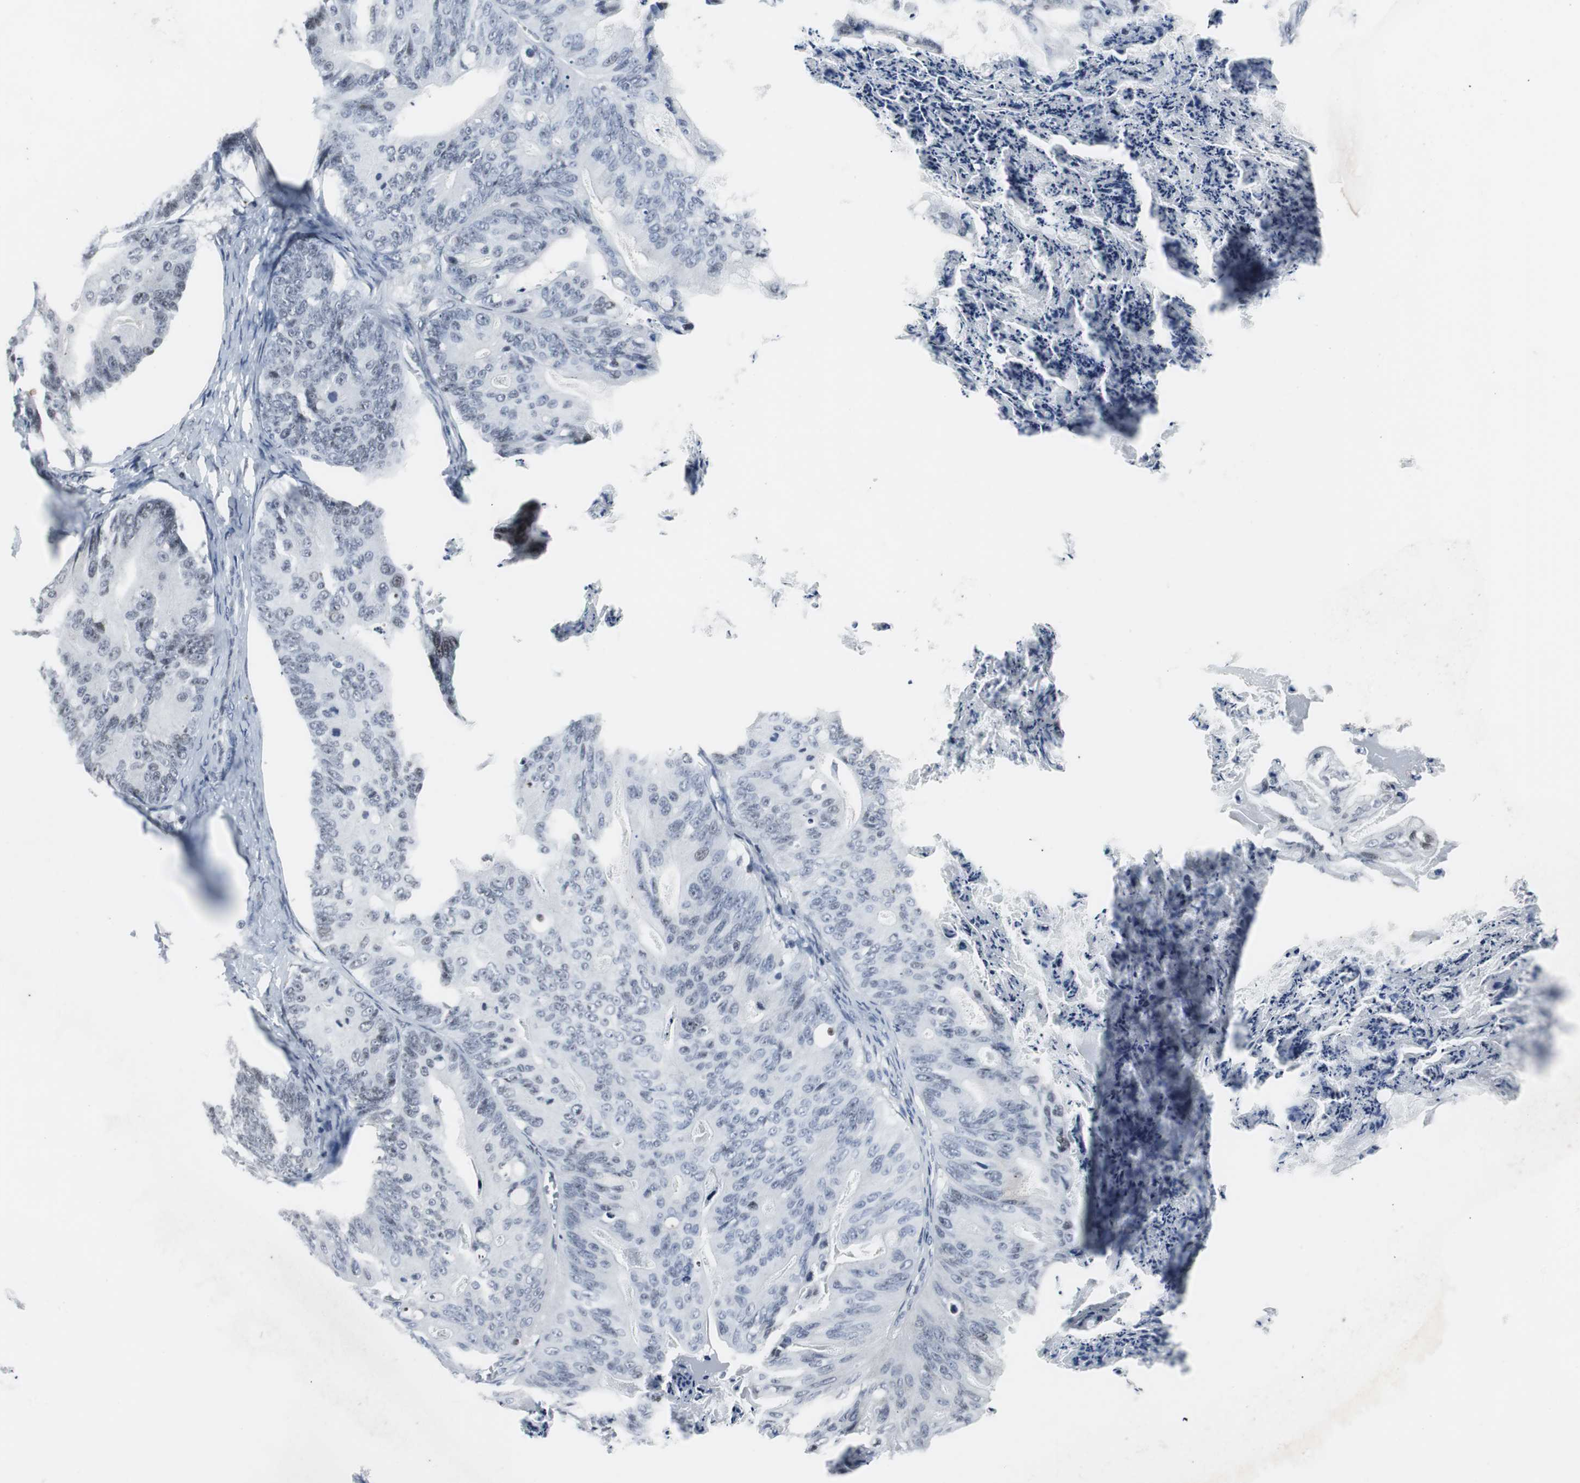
{"staining": {"intensity": "negative", "quantity": "none", "location": "none"}, "tissue": "ovarian cancer", "cell_type": "Tumor cells", "image_type": "cancer", "snomed": [{"axis": "morphology", "description": "Cystadenocarcinoma, mucinous, NOS"}, {"axis": "topography", "description": "Ovary"}], "caption": "Tumor cells show no significant staining in ovarian cancer.", "gene": "DOK1", "patient": {"sex": "female", "age": 36}}